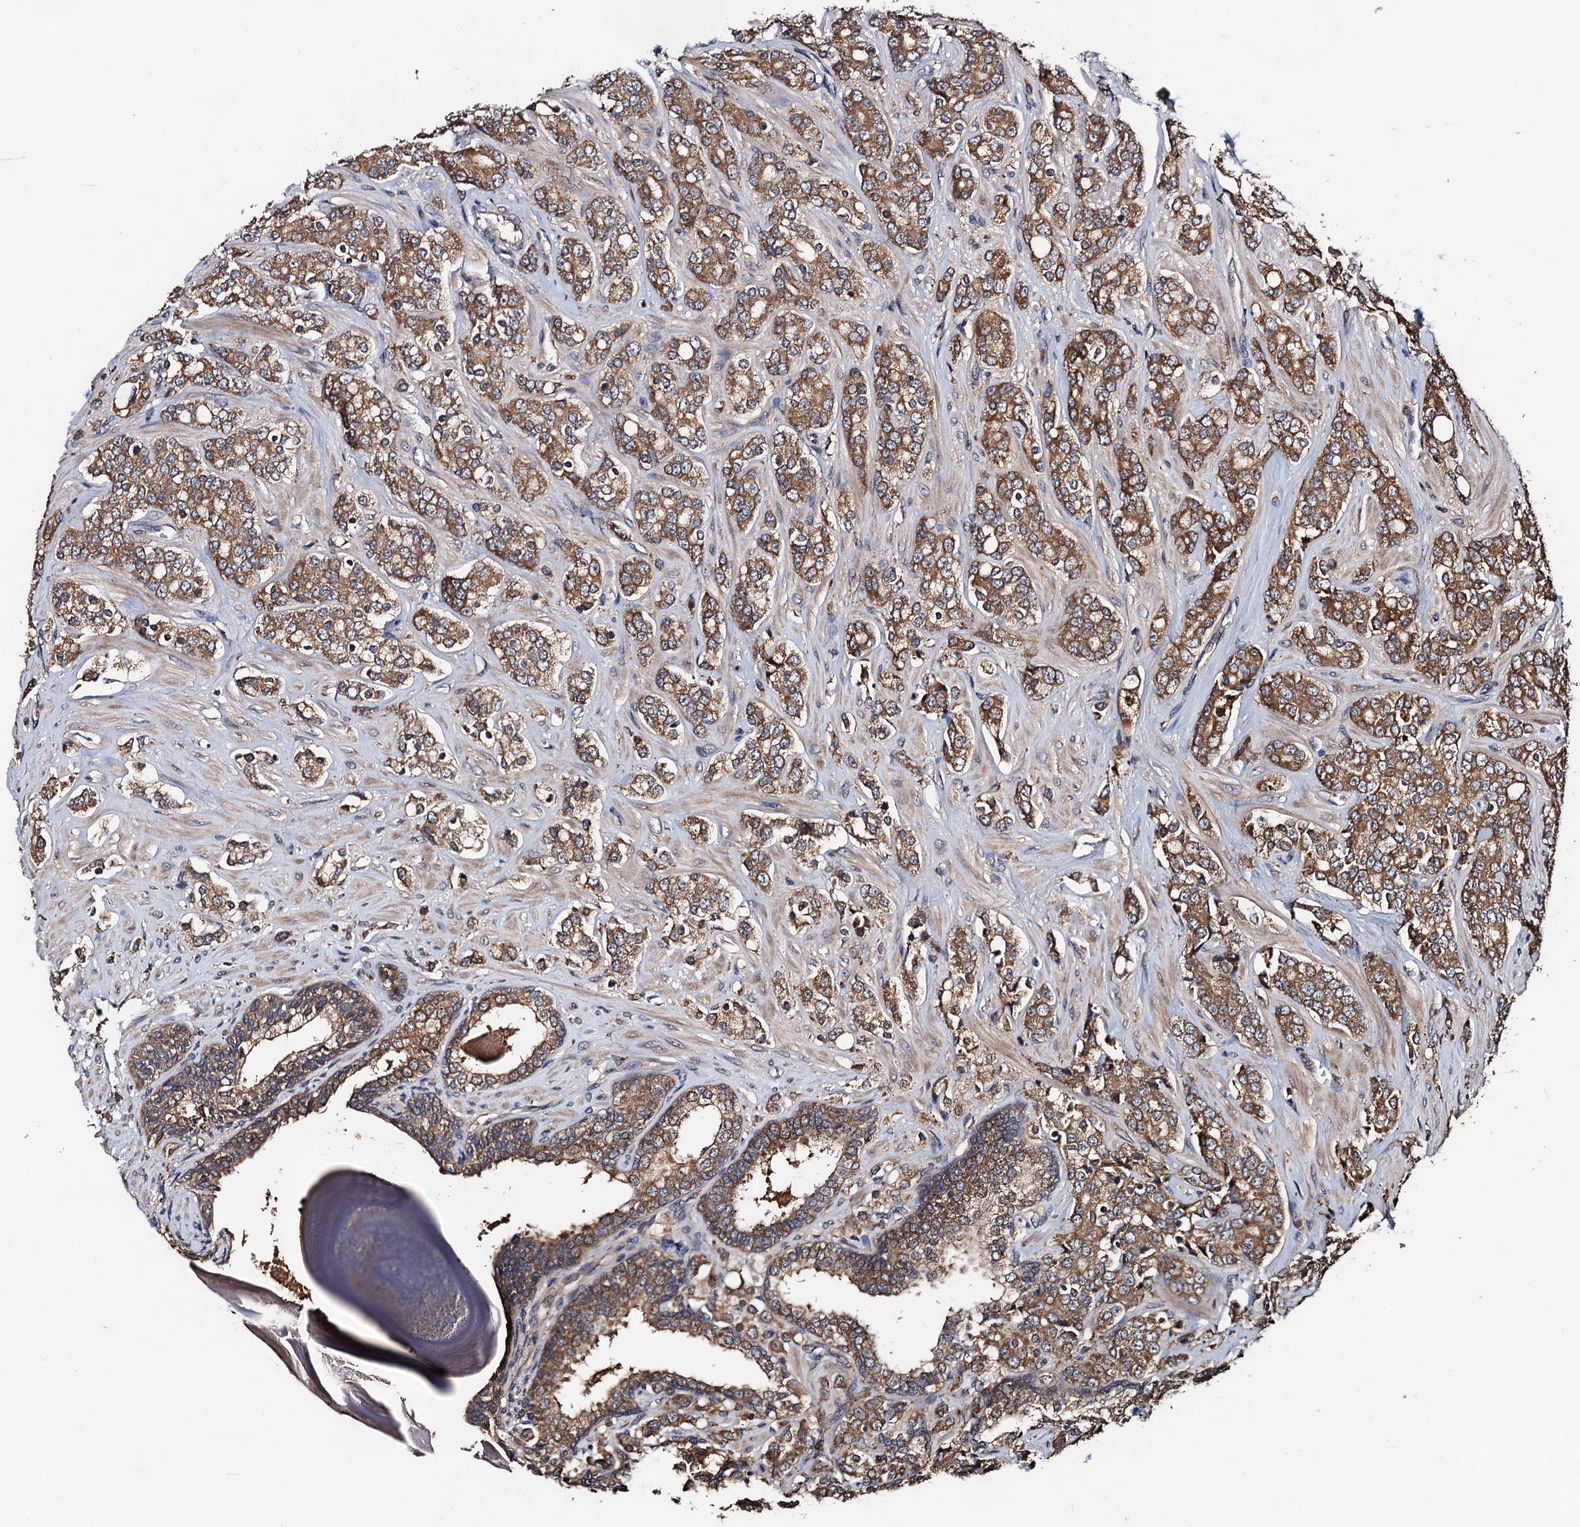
{"staining": {"intensity": "moderate", "quantity": ">75%", "location": "cytoplasmic/membranous"}, "tissue": "prostate cancer", "cell_type": "Tumor cells", "image_type": "cancer", "snomed": [{"axis": "morphology", "description": "Adenocarcinoma, High grade"}, {"axis": "topography", "description": "Prostate"}], "caption": "Immunohistochemical staining of human high-grade adenocarcinoma (prostate) shows medium levels of moderate cytoplasmic/membranous protein staining in approximately >75% of tumor cells. The protein of interest is stained brown, and the nuclei are stained in blue (DAB (3,3'-diaminobenzidine) IHC with brightfield microscopy, high magnification).", "gene": "RGS11", "patient": {"sex": "male", "age": 62}}